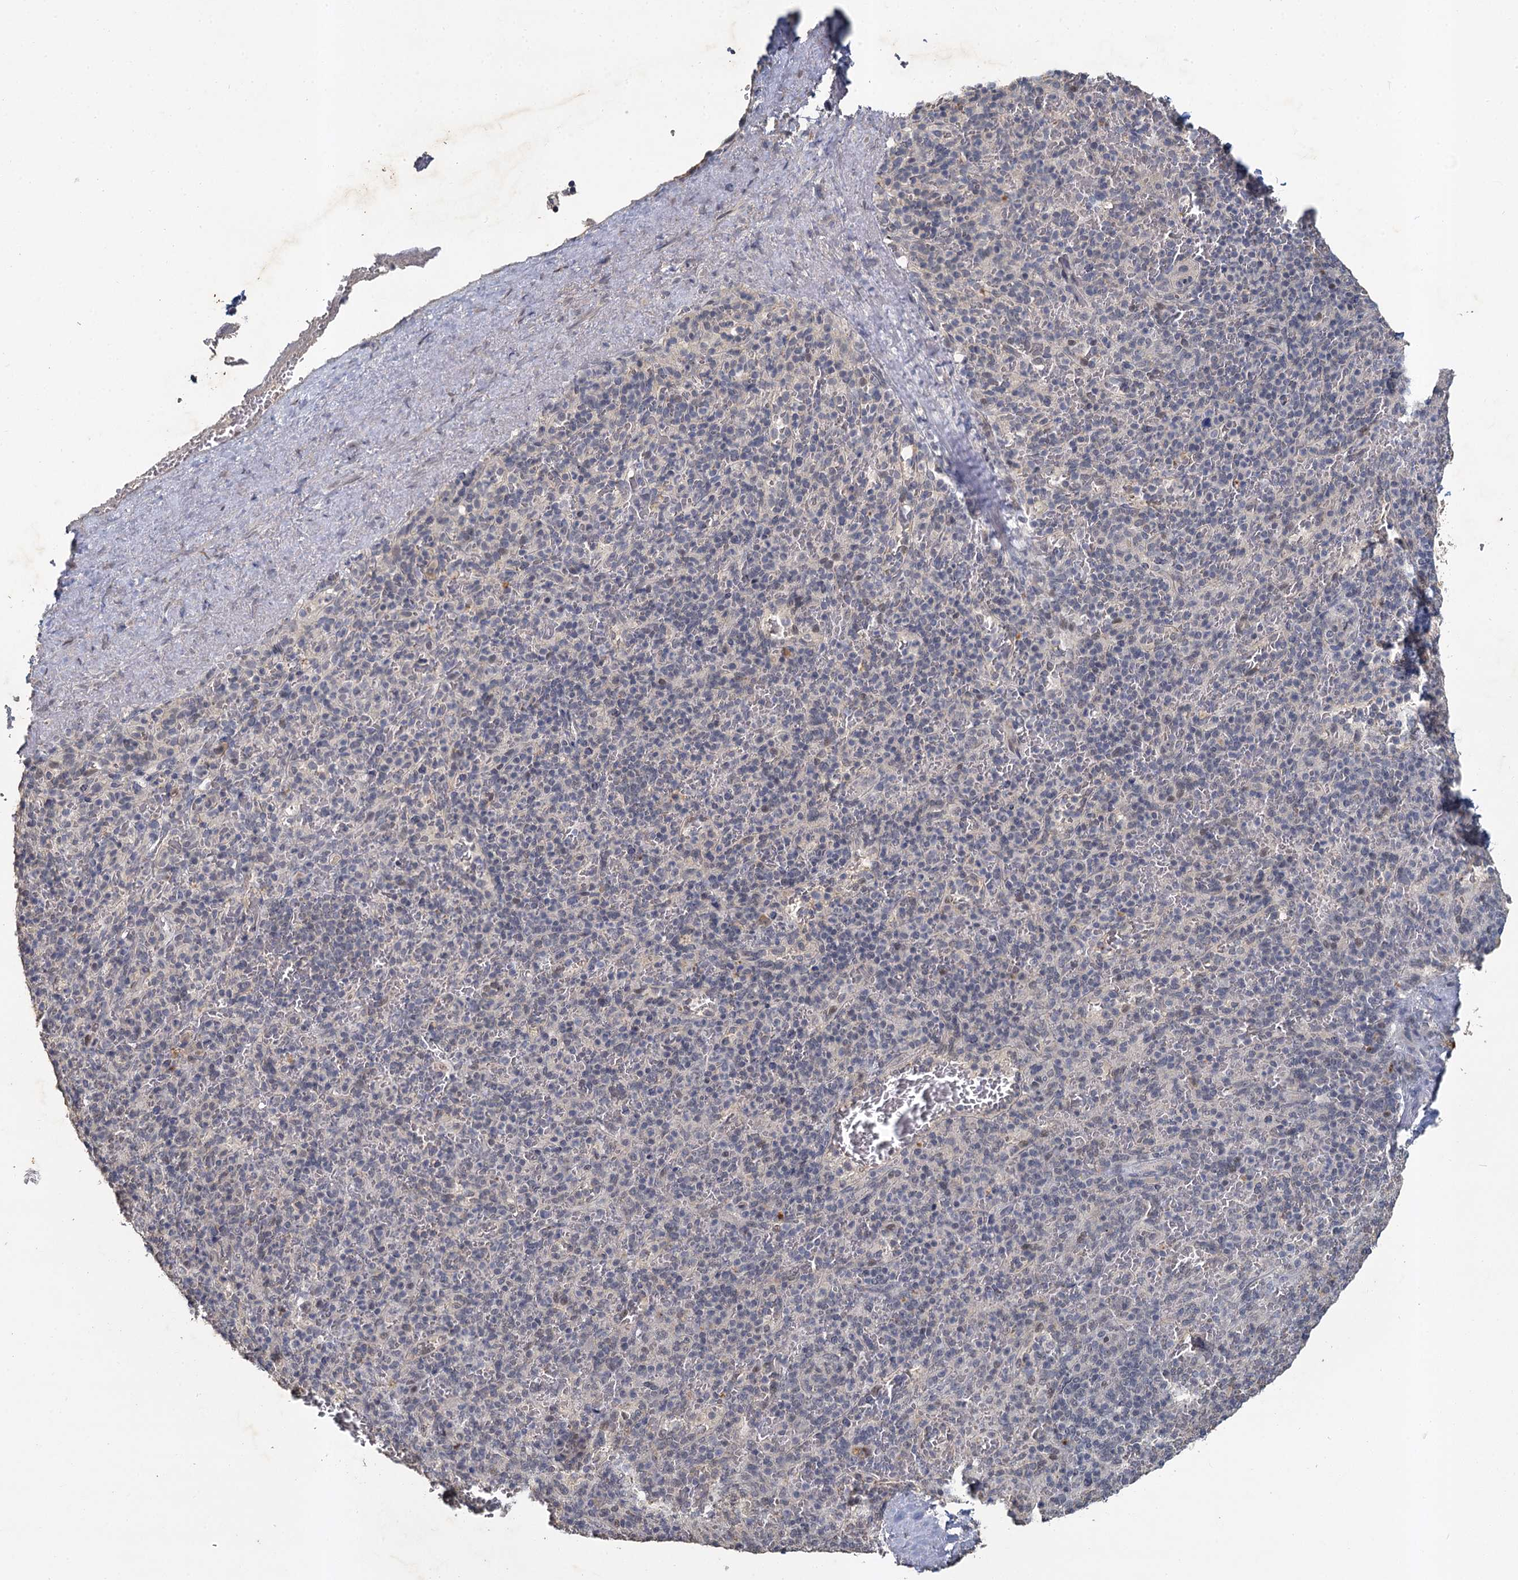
{"staining": {"intensity": "negative", "quantity": "none", "location": "none"}, "tissue": "spleen", "cell_type": "Cells in red pulp", "image_type": "normal", "snomed": [{"axis": "morphology", "description": "Normal tissue, NOS"}, {"axis": "topography", "description": "Spleen"}], "caption": "Immunohistochemistry (IHC) histopathology image of normal human spleen stained for a protein (brown), which shows no positivity in cells in red pulp.", "gene": "MUCL1", "patient": {"sex": "male", "age": 82}}